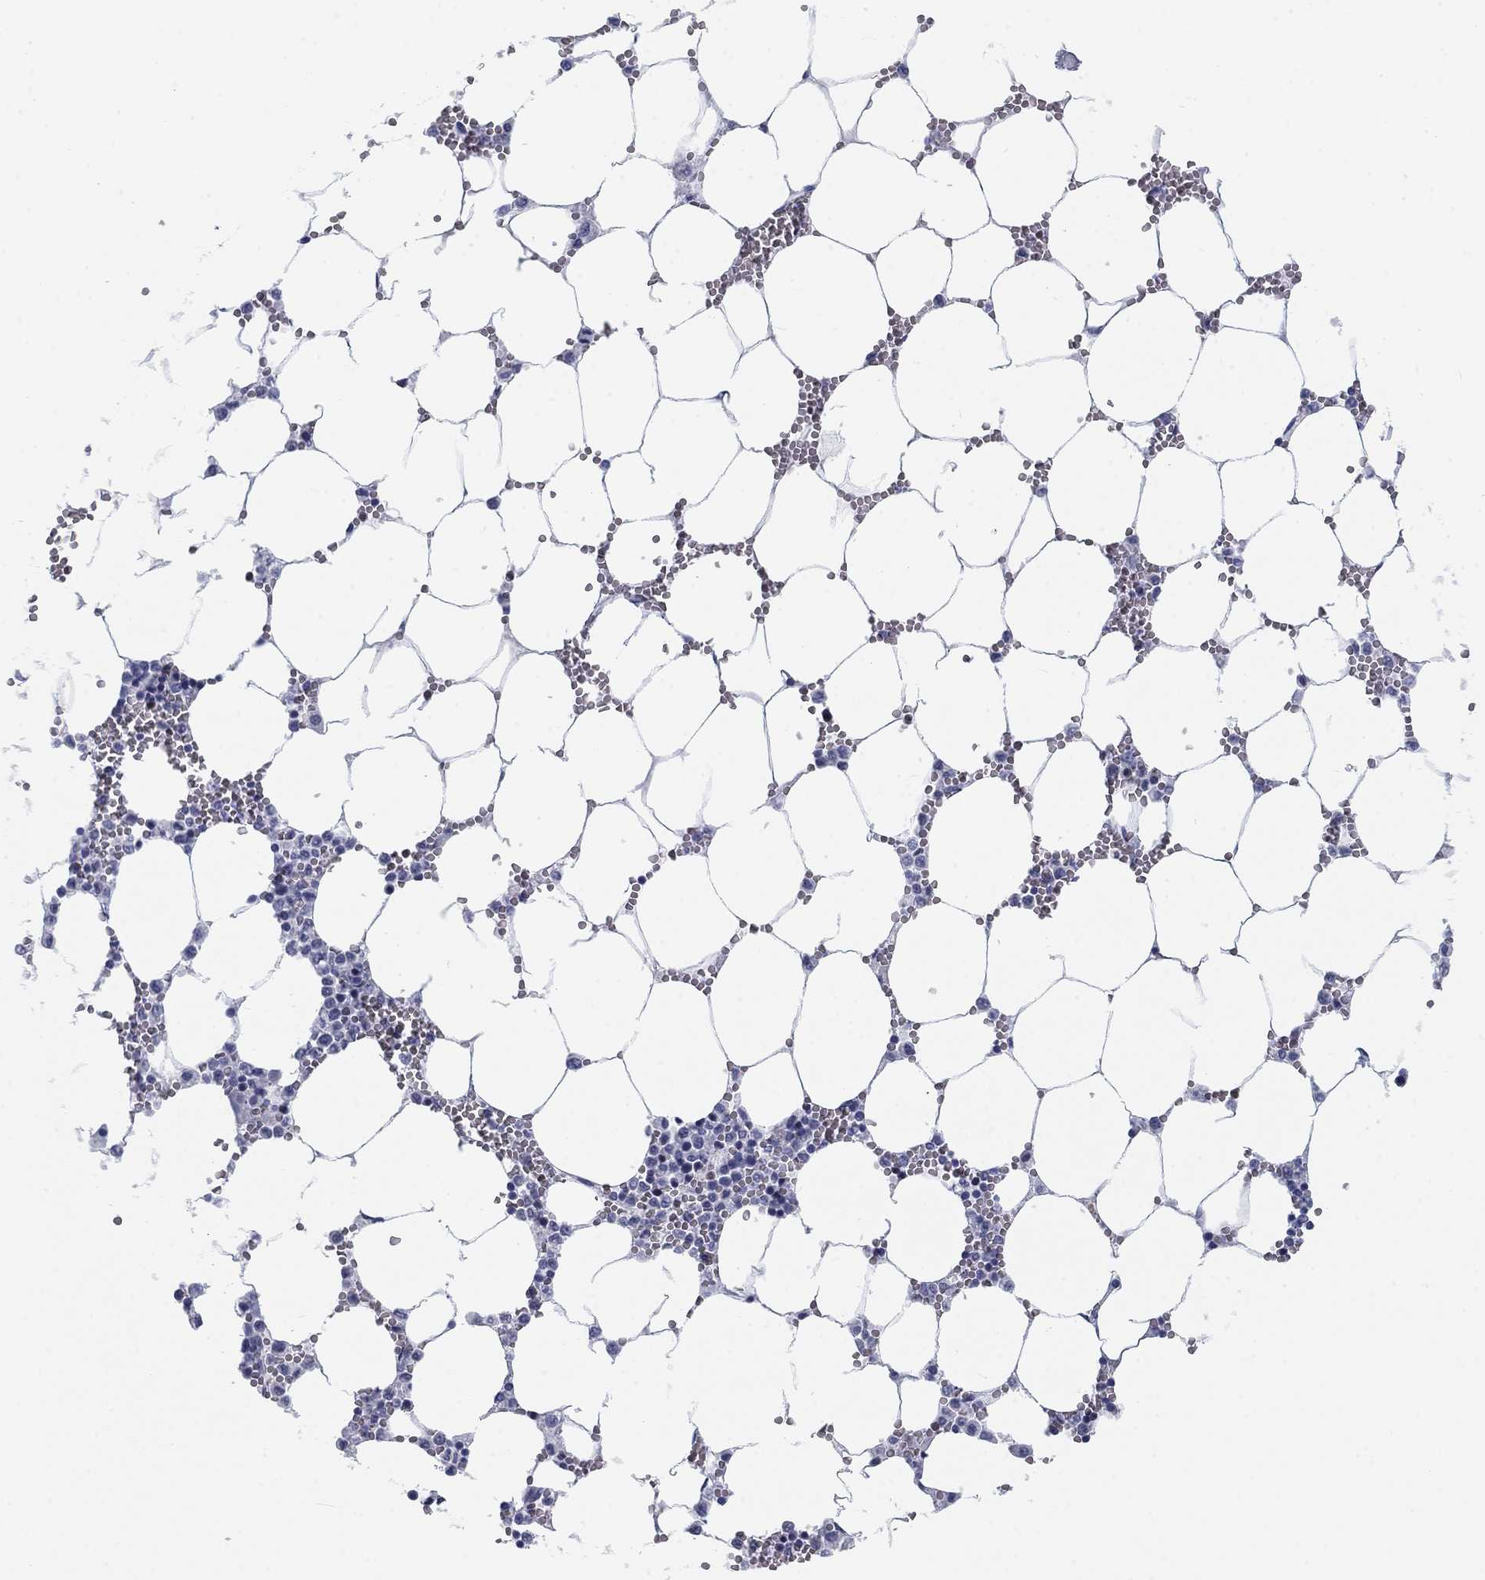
{"staining": {"intensity": "negative", "quantity": "none", "location": "none"}, "tissue": "bone marrow", "cell_type": "Hematopoietic cells", "image_type": "normal", "snomed": [{"axis": "morphology", "description": "Normal tissue, NOS"}, {"axis": "topography", "description": "Bone marrow"}], "caption": "IHC of benign human bone marrow demonstrates no positivity in hematopoietic cells.", "gene": "CALB1", "patient": {"sex": "female", "age": 64}}